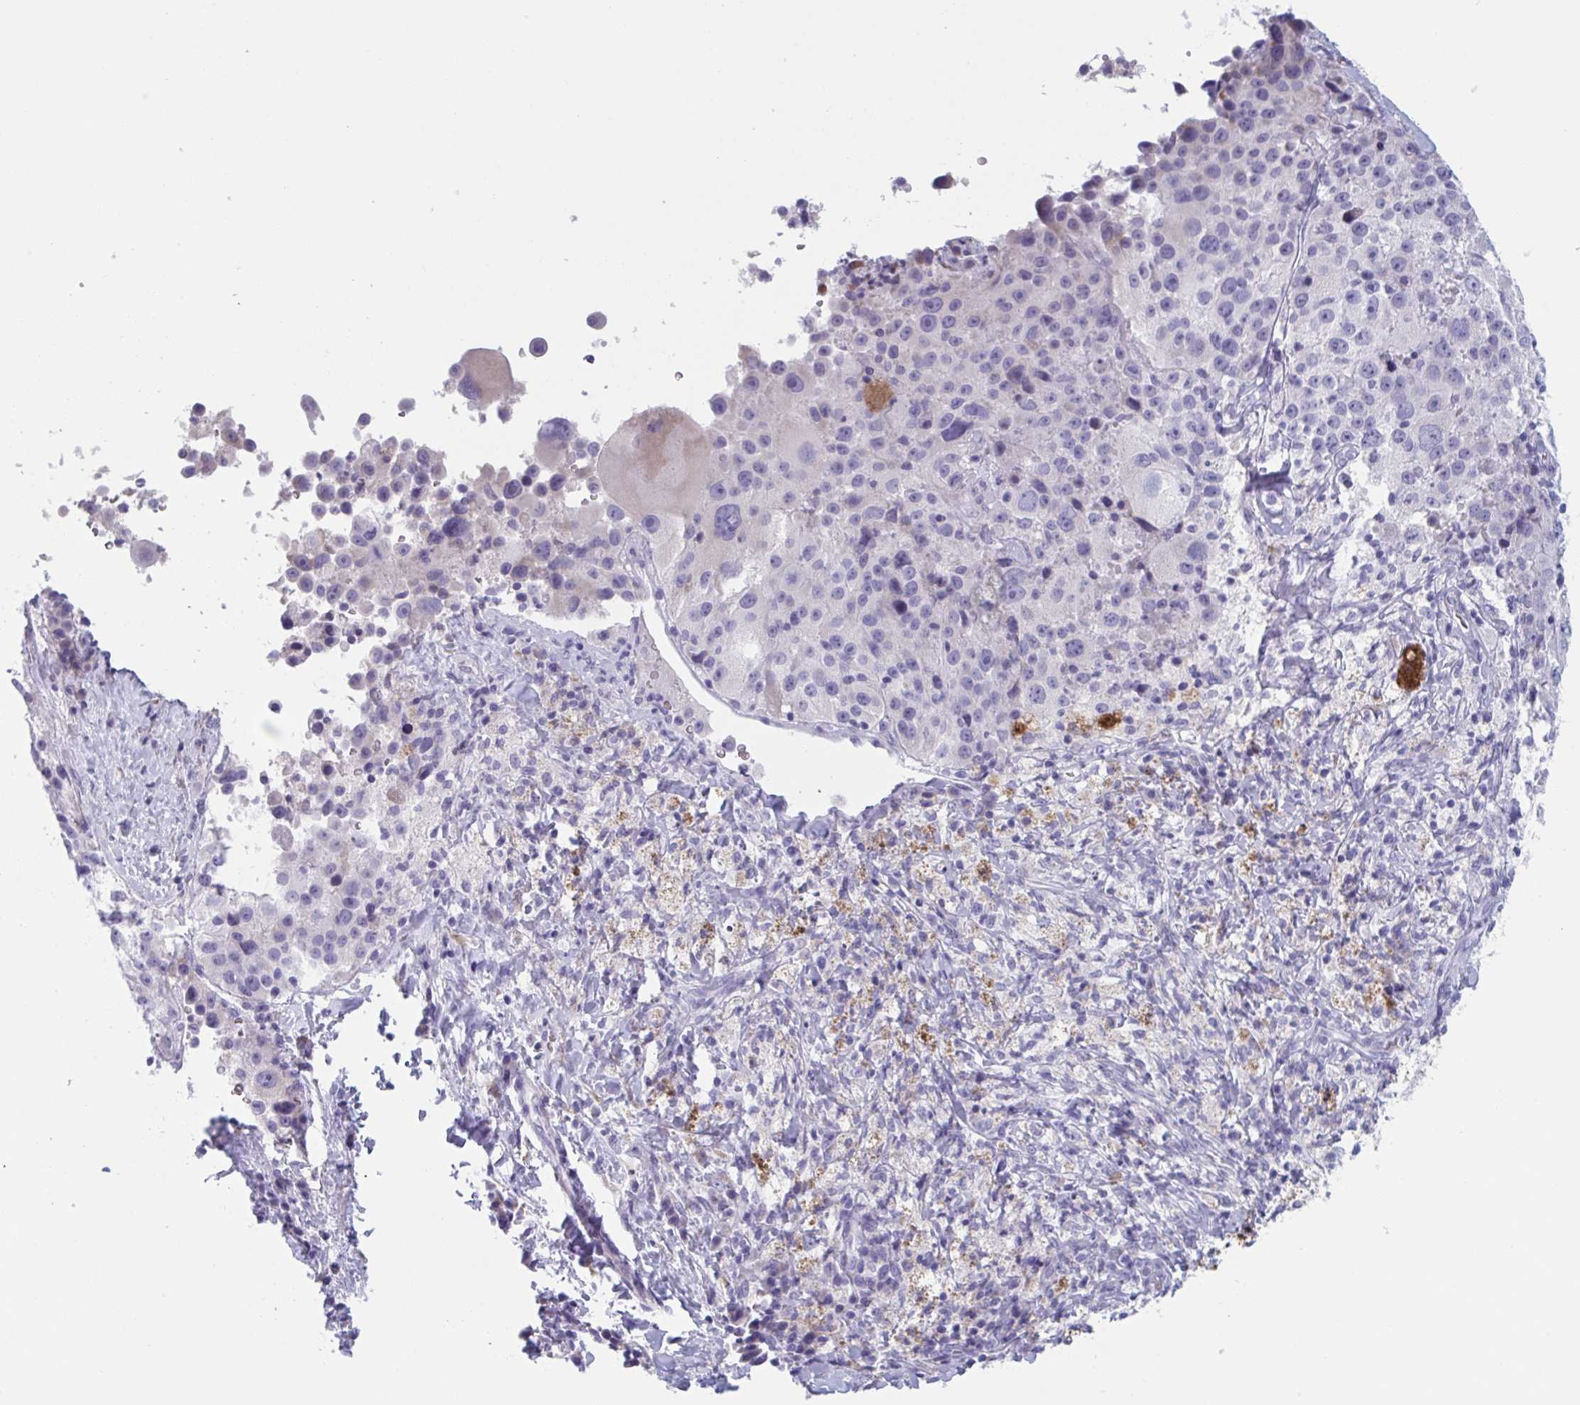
{"staining": {"intensity": "negative", "quantity": "none", "location": "none"}, "tissue": "melanoma", "cell_type": "Tumor cells", "image_type": "cancer", "snomed": [{"axis": "morphology", "description": "Malignant melanoma, Metastatic site"}, {"axis": "topography", "description": "Lymph node"}], "caption": "The histopathology image reveals no staining of tumor cells in melanoma.", "gene": "HSD11B2", "patient": {"sex": "male", "age": 62}}